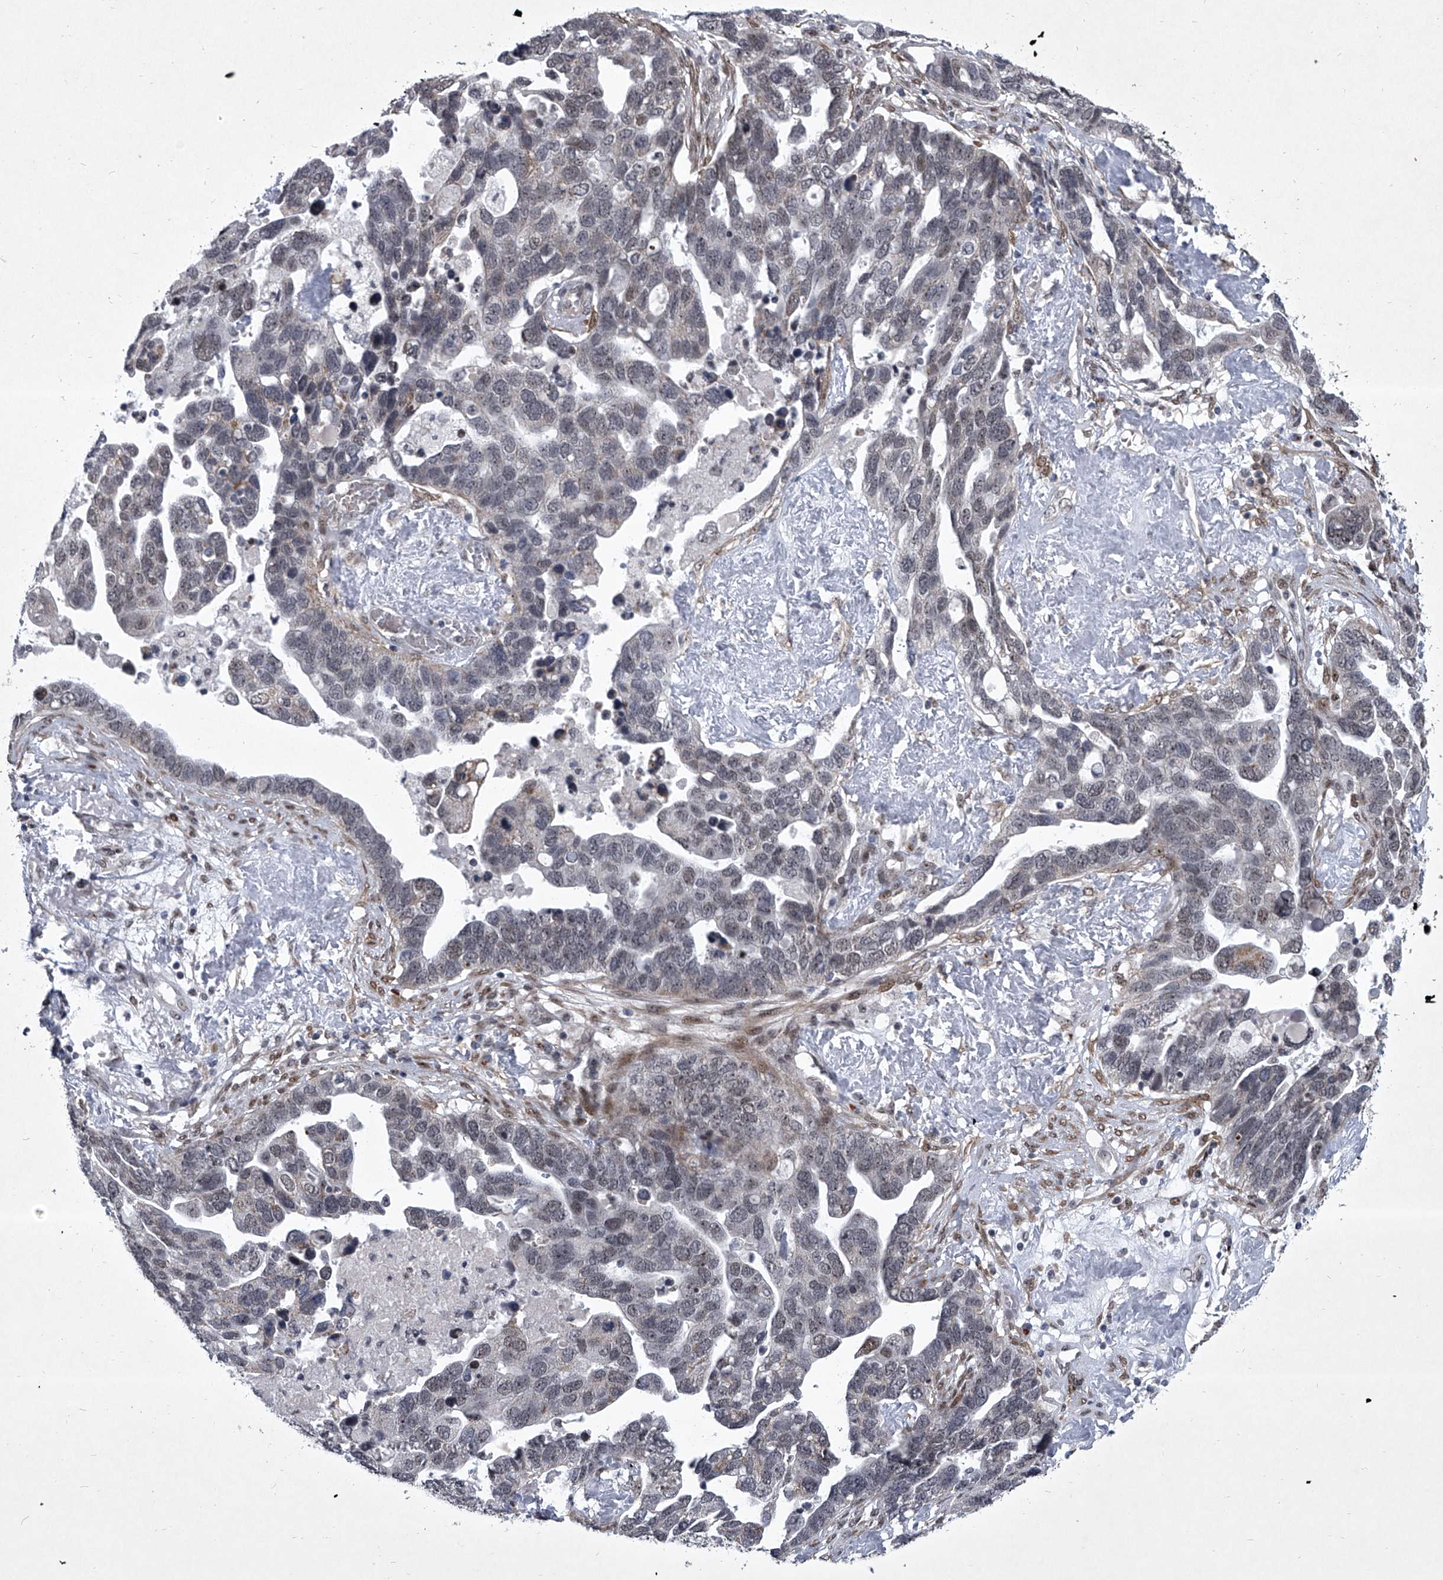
{"staining": {"intensity": "weak", "quantity": "<25%", "location": "nuclear"}, "tissue": "ovarian cancer", "cell_type": "Tumor cells", "image_type": "cancer", "snomed": [{"axis": "morphology", "description": "Cystadenocarcinoma, serous, NOS"}, {"axis": "topography", "description": "Ovary"}], "caption": "This is an IHC histopathology image of ovarian cancer (serous cystadenocarcinoma). There is no positivity in tumor cells.", "gene": "MLLT1", "patient": {"sex": "female", "age": 54}}